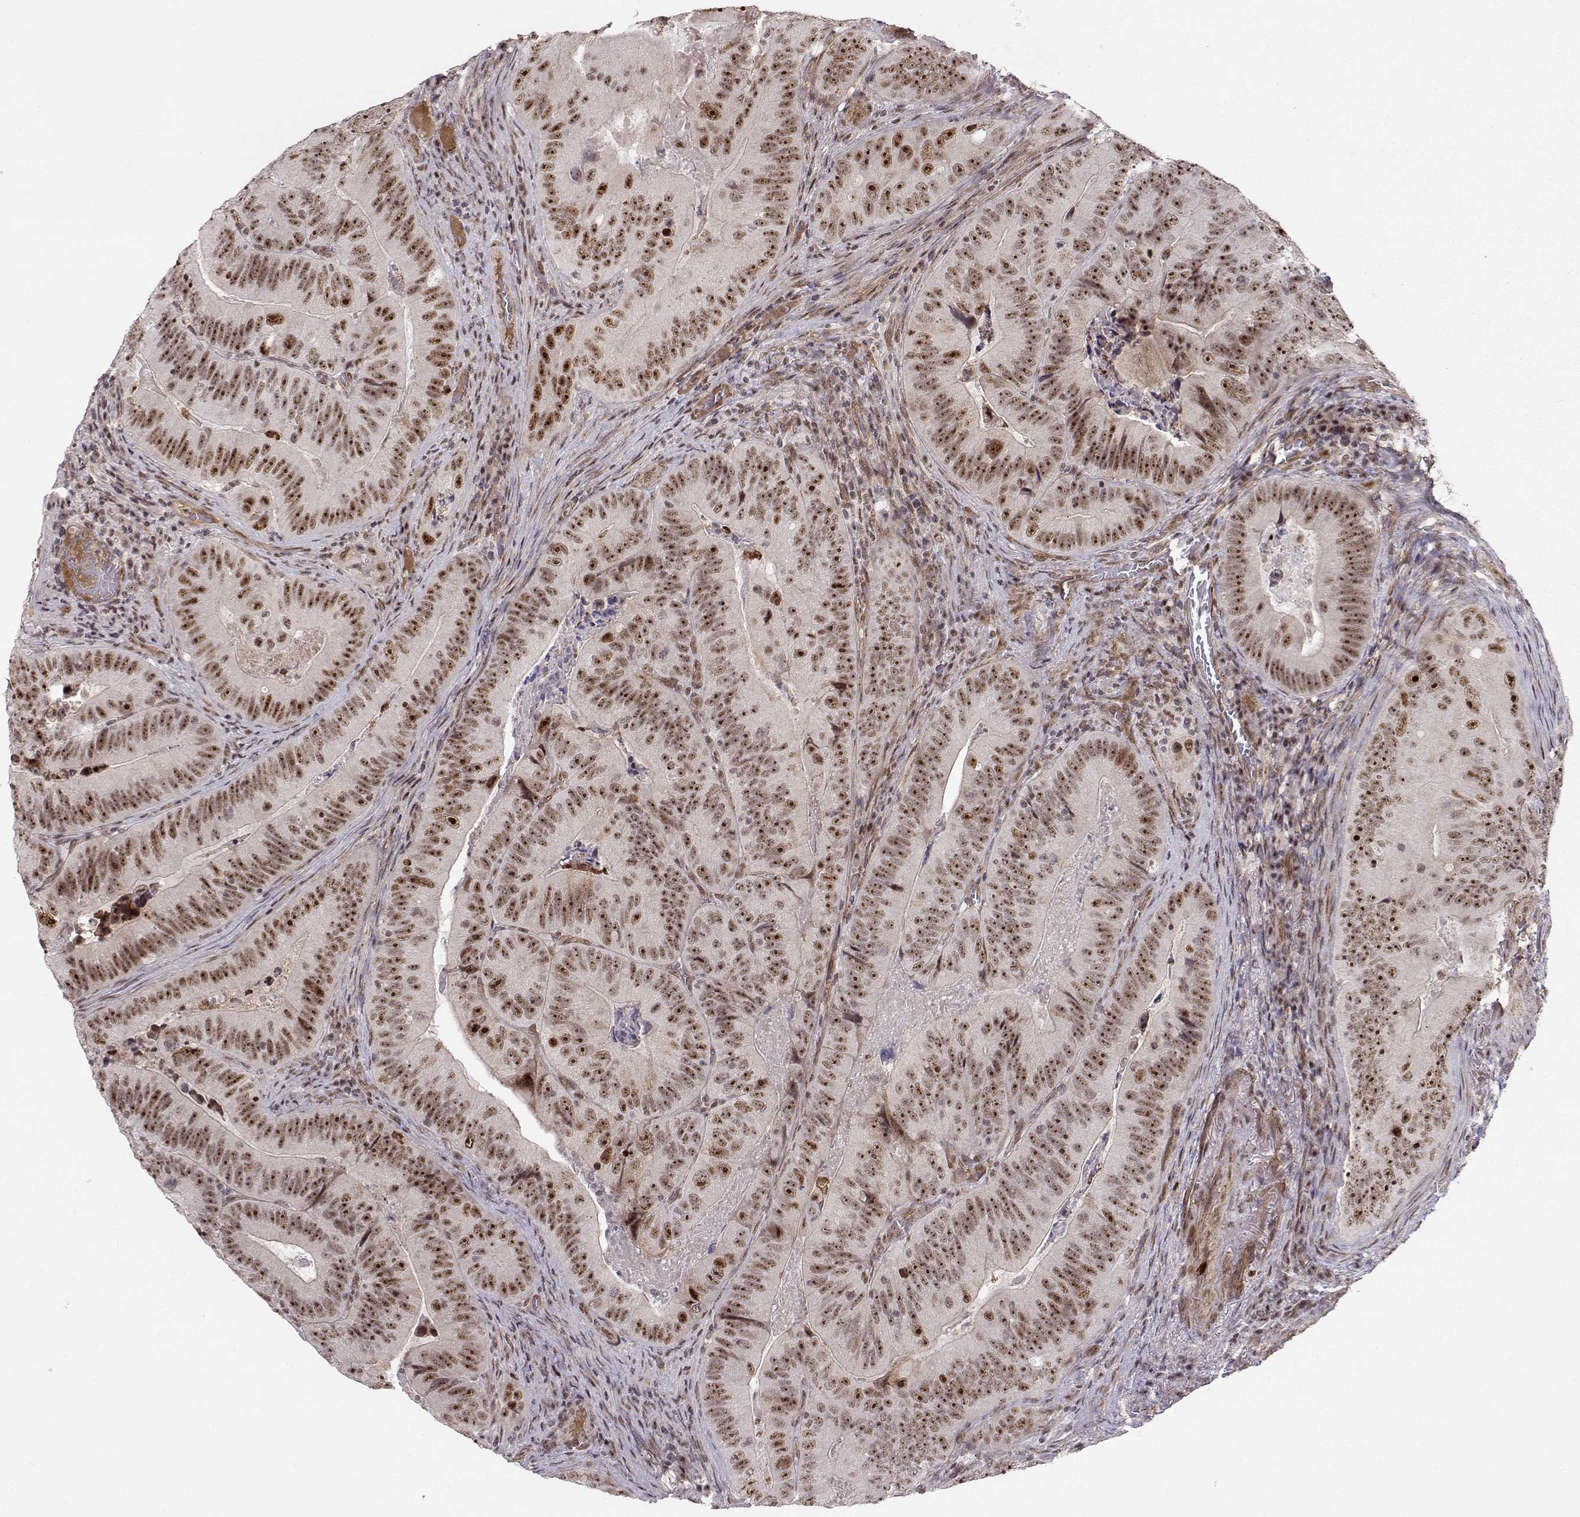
{"staining": {"intensity": "strong", "quantity": ">75%", "location": "nuclear"}, "tissue": "colorectal cancer", "cell_type": "Tumor cells", "image_type": "cancer", "snomed": [{"axis": "morphology", "description": "Adenocarcinoma, NOS"}, {"axis": "topography", "description": "Colon"}], "caption": "Immunohistochemistry (IHC) staining of colorectal cancer, which exhibits high levels of strong nuclear staining in approximately >75% of tumor cells indicating strong nuclear protein staining. The staining was performed using DAB (3,3'-diaminobenzidine) (brown) for protein detection and nuclei were counterstained in hematoxylin (blue).", "gene": "CIR1", "patient": {"sex": "female", "age": 86}}